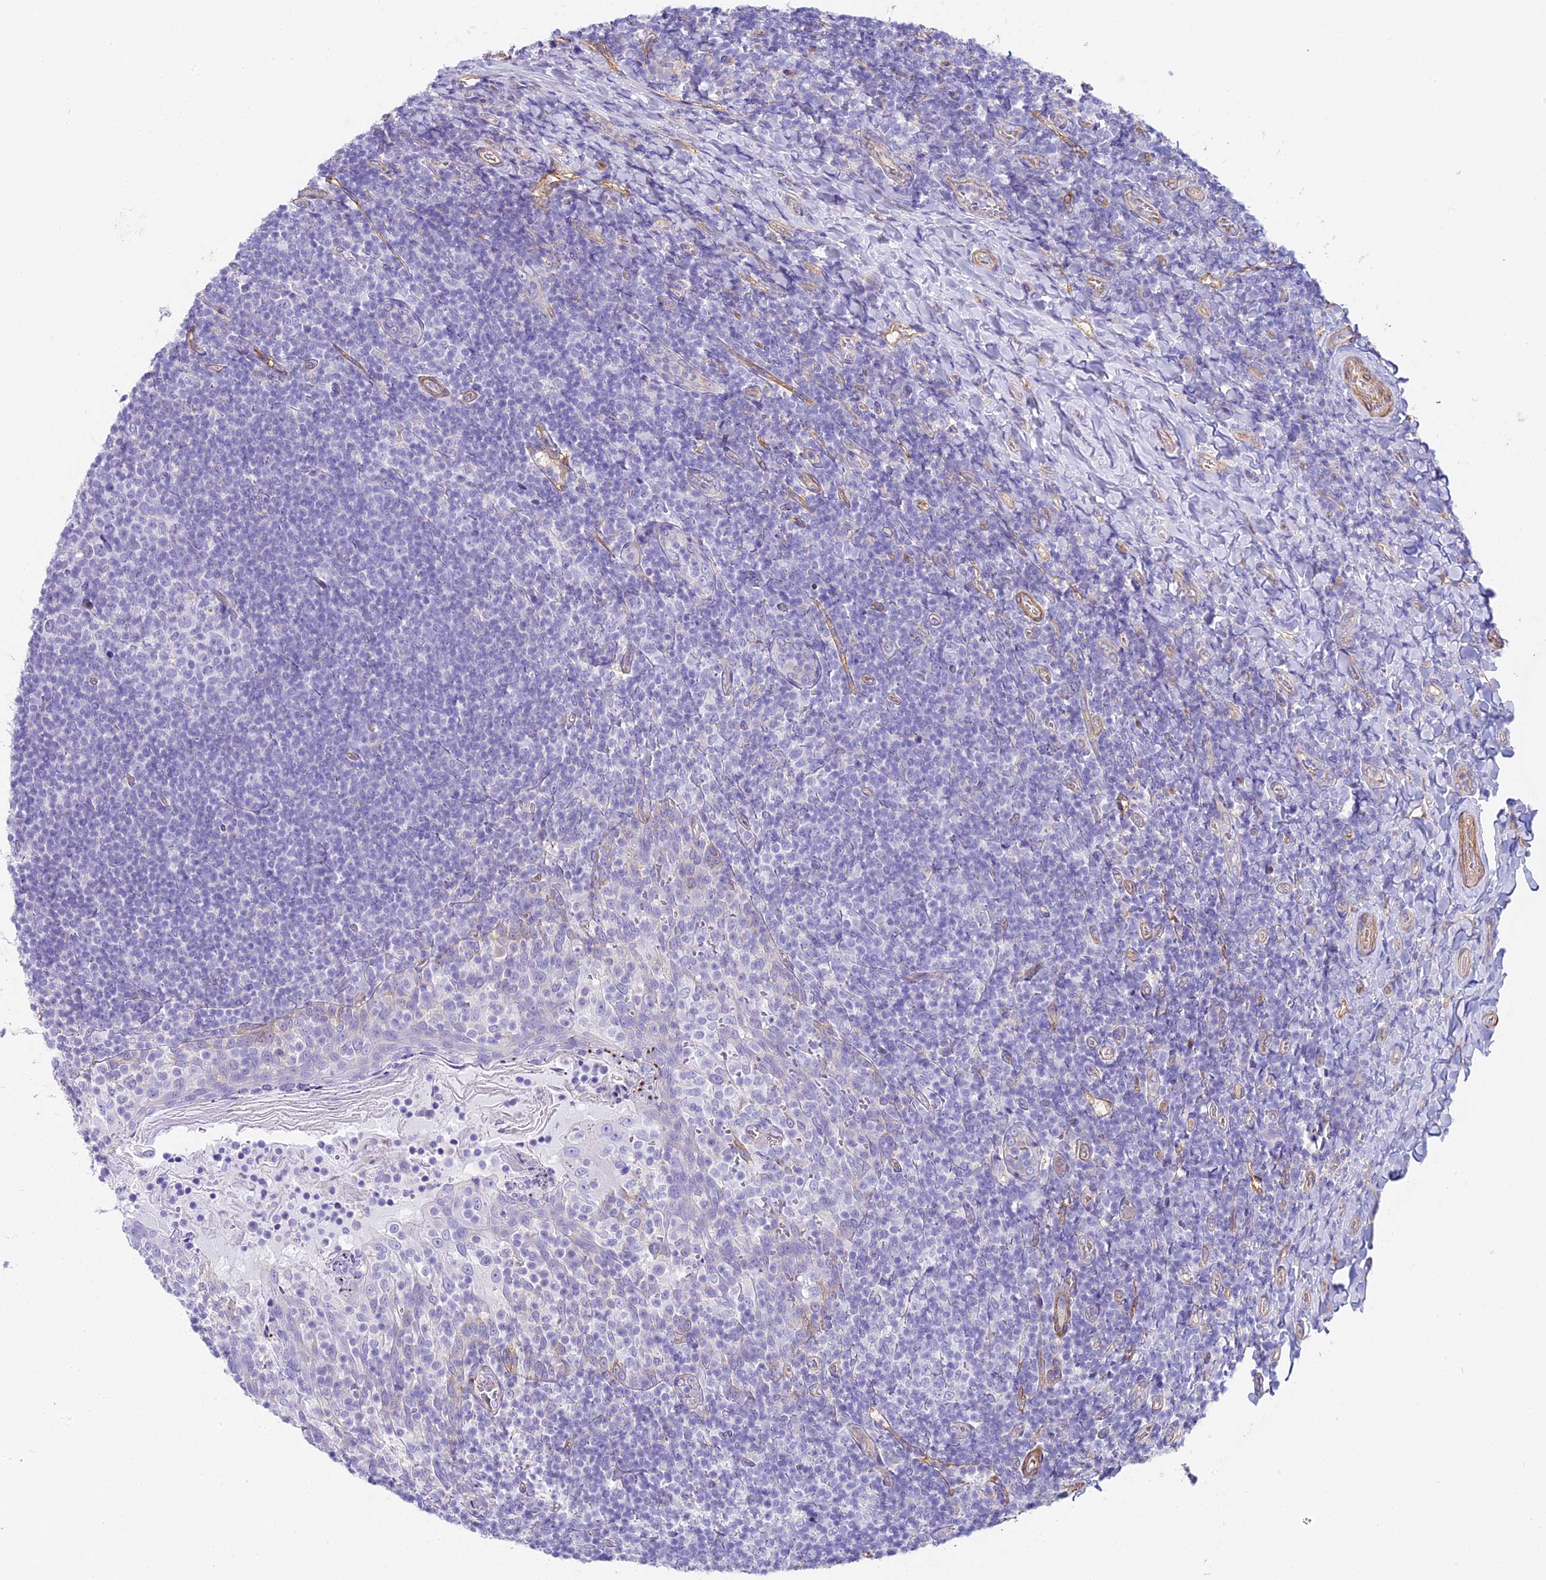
{"staining": {"intensity": "negative", "quantity": "none", "location": "none"}, "tissue": "tonsil", "cell_type": "Germinal center cells", "image_type": "normal", "snomed": [{"axis": "morphology", "description": "Normal tissue, NOS"}, {"axis": "topography", "description": "Tonsil"}], "caption": "IHC histopathology image of benign tonsil stained for a protein (brown), which shows no positivity in germinal center cells.", "gene": "HOMER3", "patient": {"sex": "female", "age": 10}}